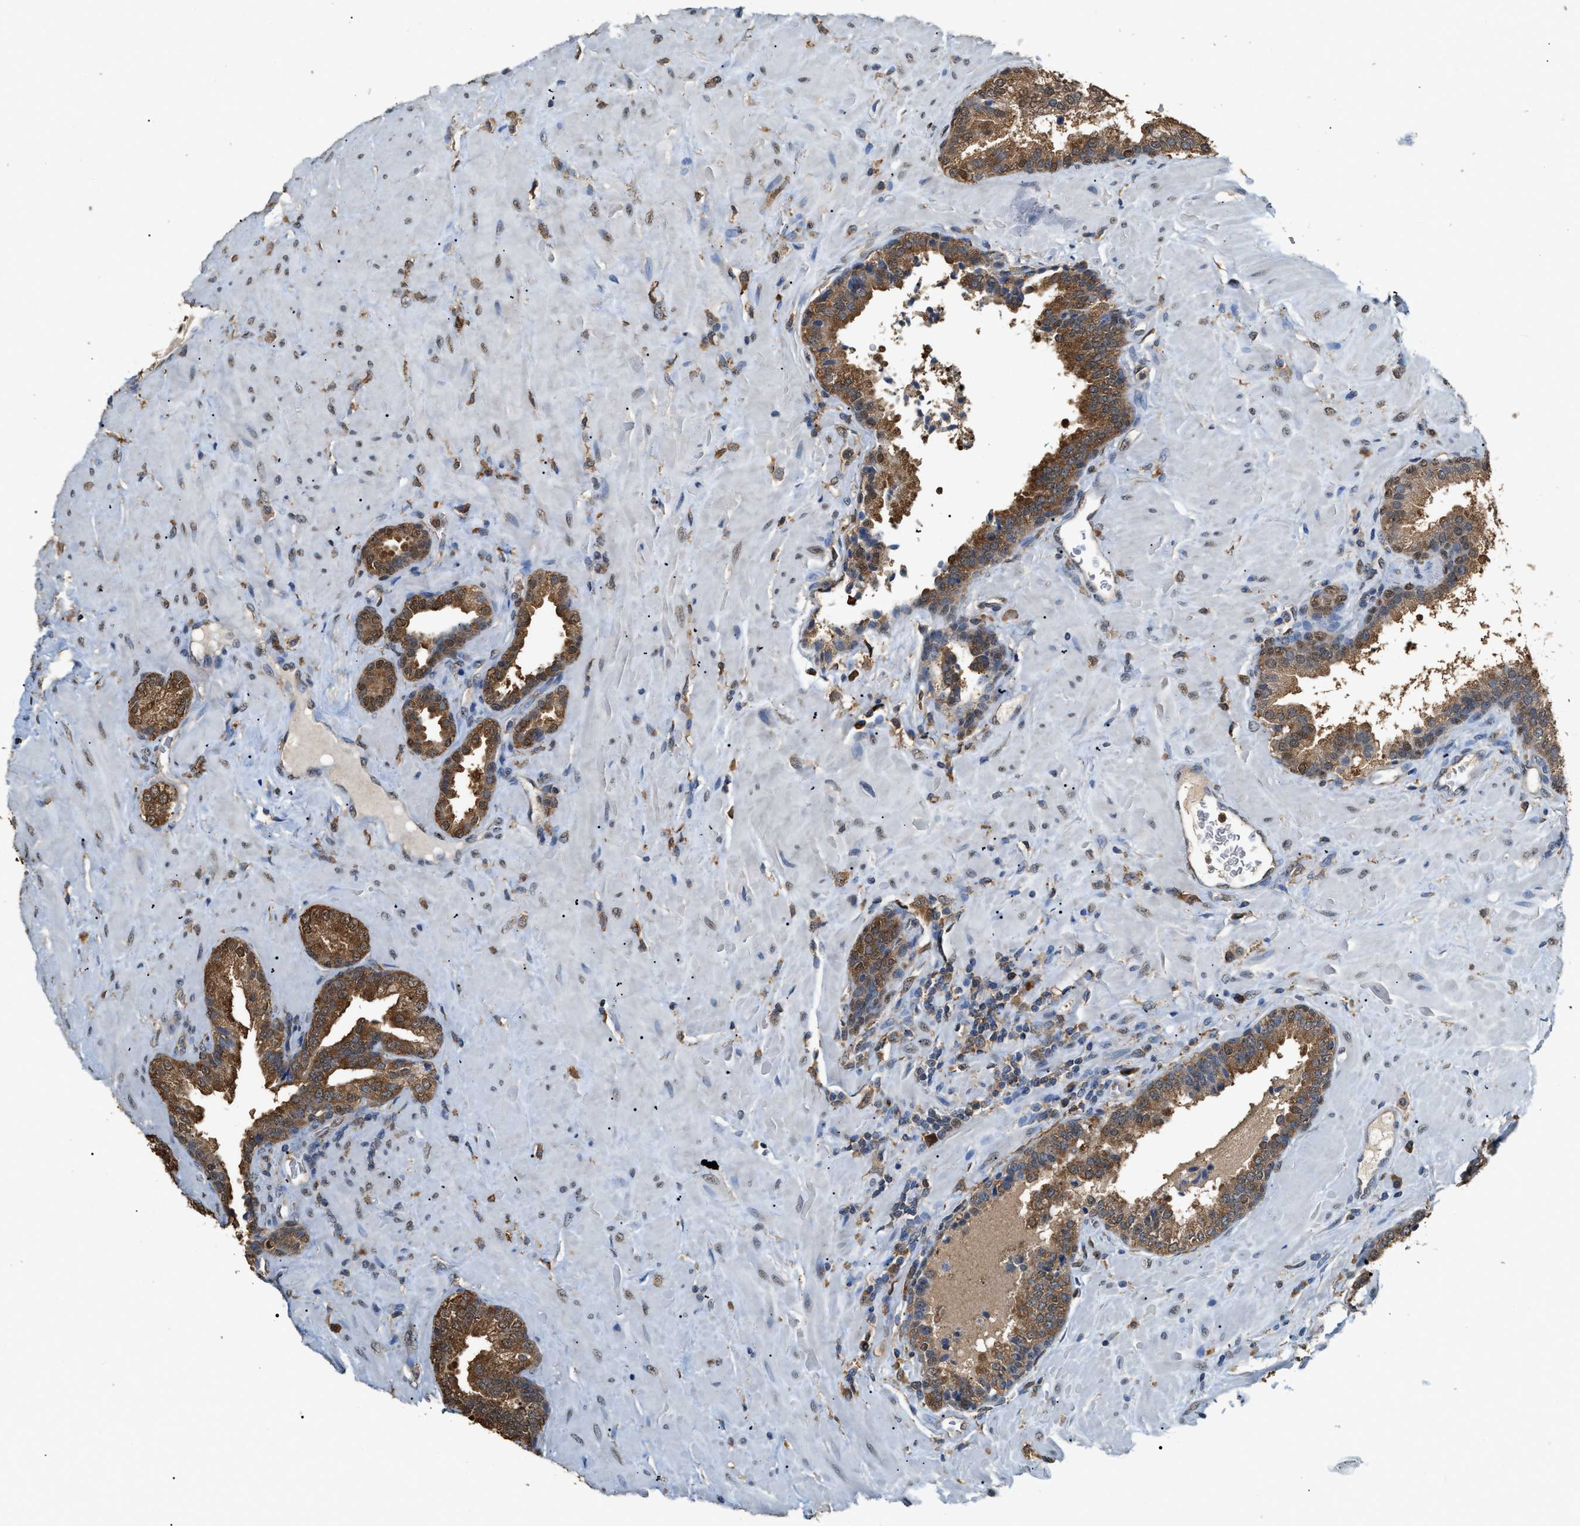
{"staining": {"intensity": "strong", "quantity": ">75%", "location": "cytoplasmic/membranous"}, "tissue": "prostate cancer", "cell_type": "Tumor cells", "image_type": "cancer", "snomed": [{"axis": "morphology", "description": "Adenocarcinoma, Low grade"}, {"axis": "topography", "description": "Prostate"}], "caption": "The photomicrograph demonstrates staining of adenocarcinoma (low-grade) (prostate), revealing strong cytoplasmic/membranous protein staining (brown color) within tumor cells.", "gene": "GCN1", "patient": {"sex": "male", "age": 71}}